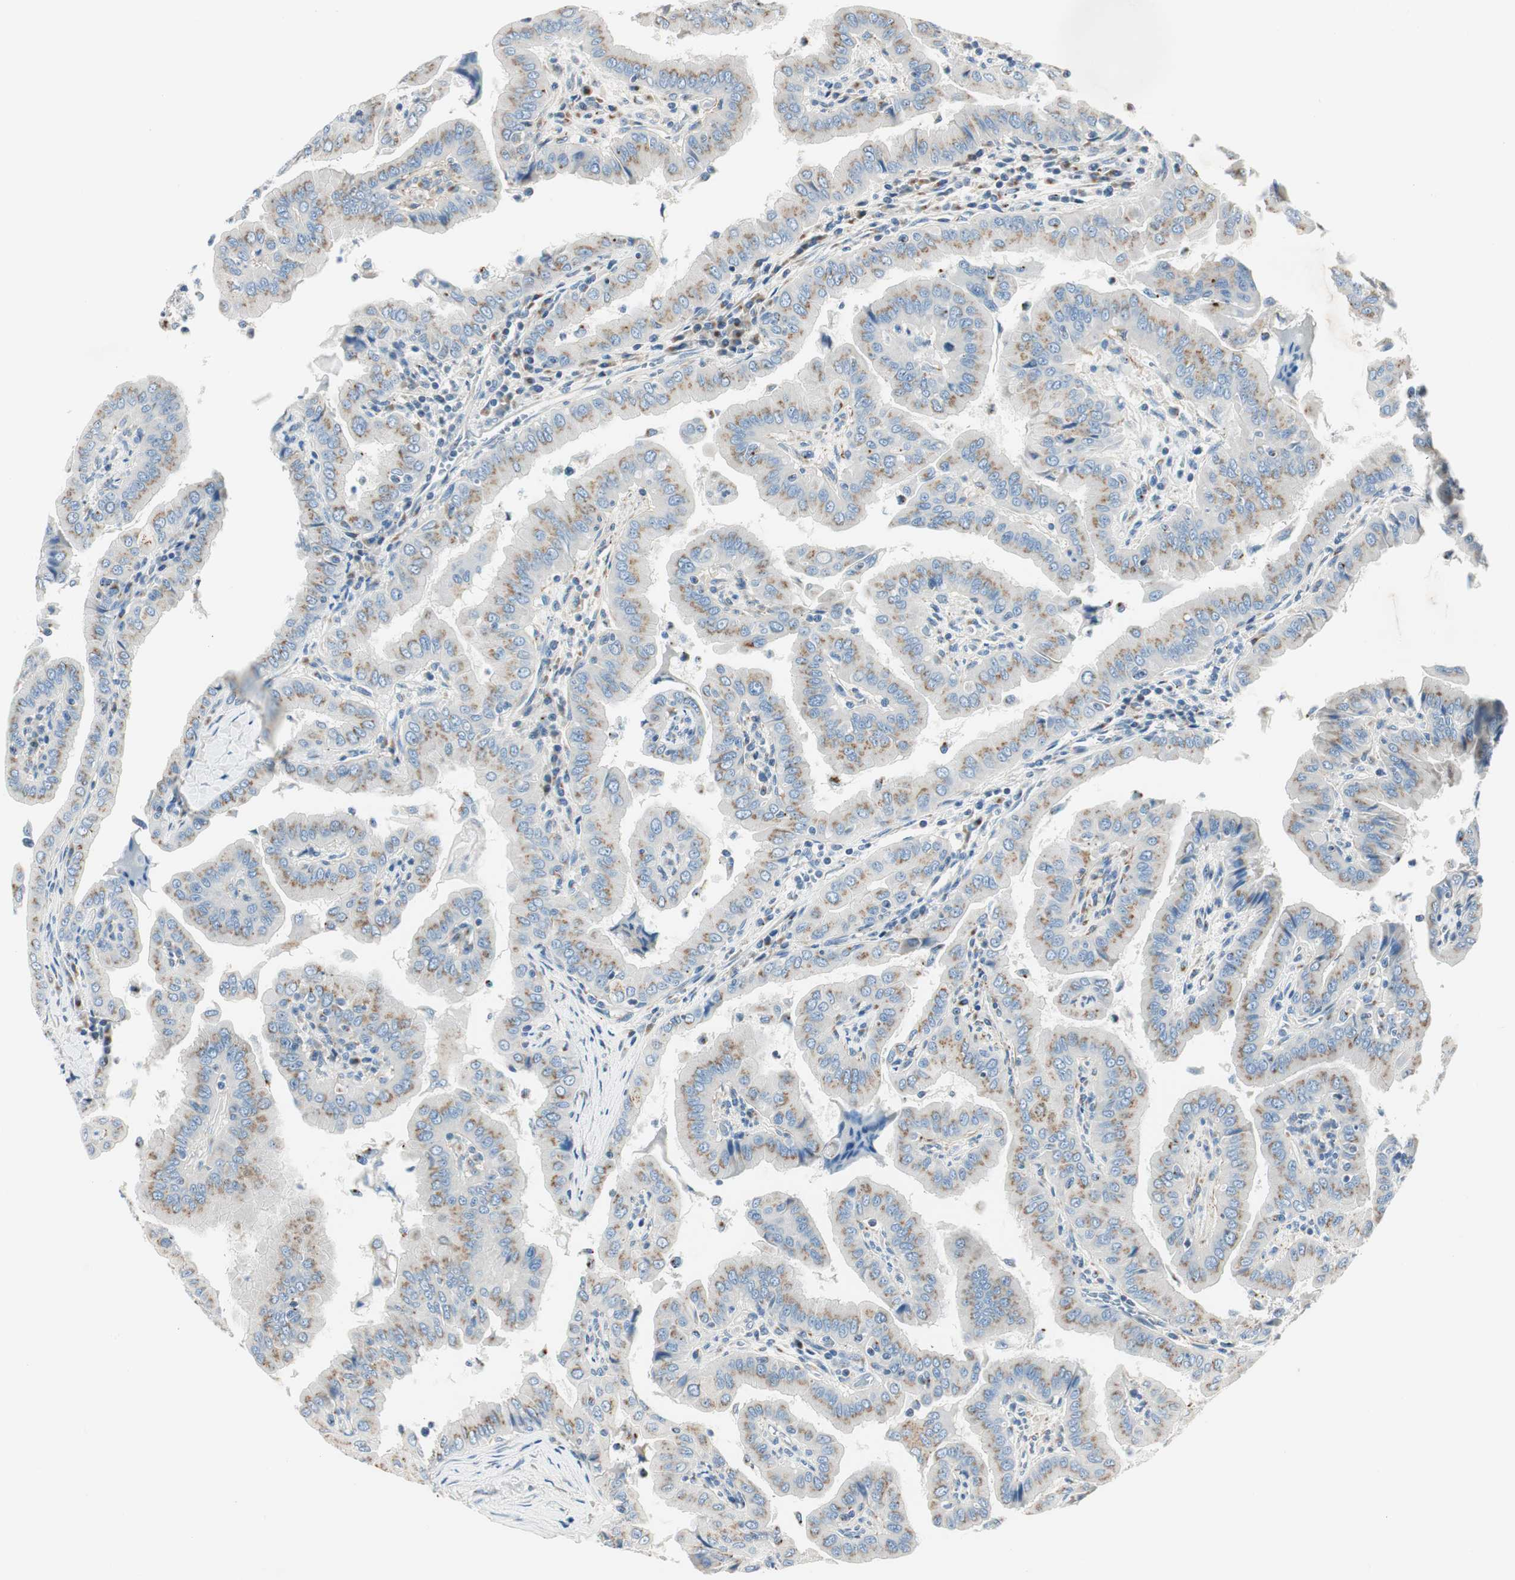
{"staining": {"intensity": "moderate", "quantity": ">75%", "location": "cytoplasmic/membranous"}, "tissue": "thyroid cancer", "cell_type": "Tumor cells", "image_type": "cancer", "snomed": [{"axis": "morphology", "description": "Papillary adenocarcinoma, NOS"}, {"axis": "topography", "description": "Thyroid gland"}], "caption": "Protein analysis of thyroid papillary adenocarcinoma tissue reveals moderate cytoplasmic/membranous expression in about >75% of tumor cells.", "gene": "TMF1", "patient": {"sex": "male", "age": 33}}